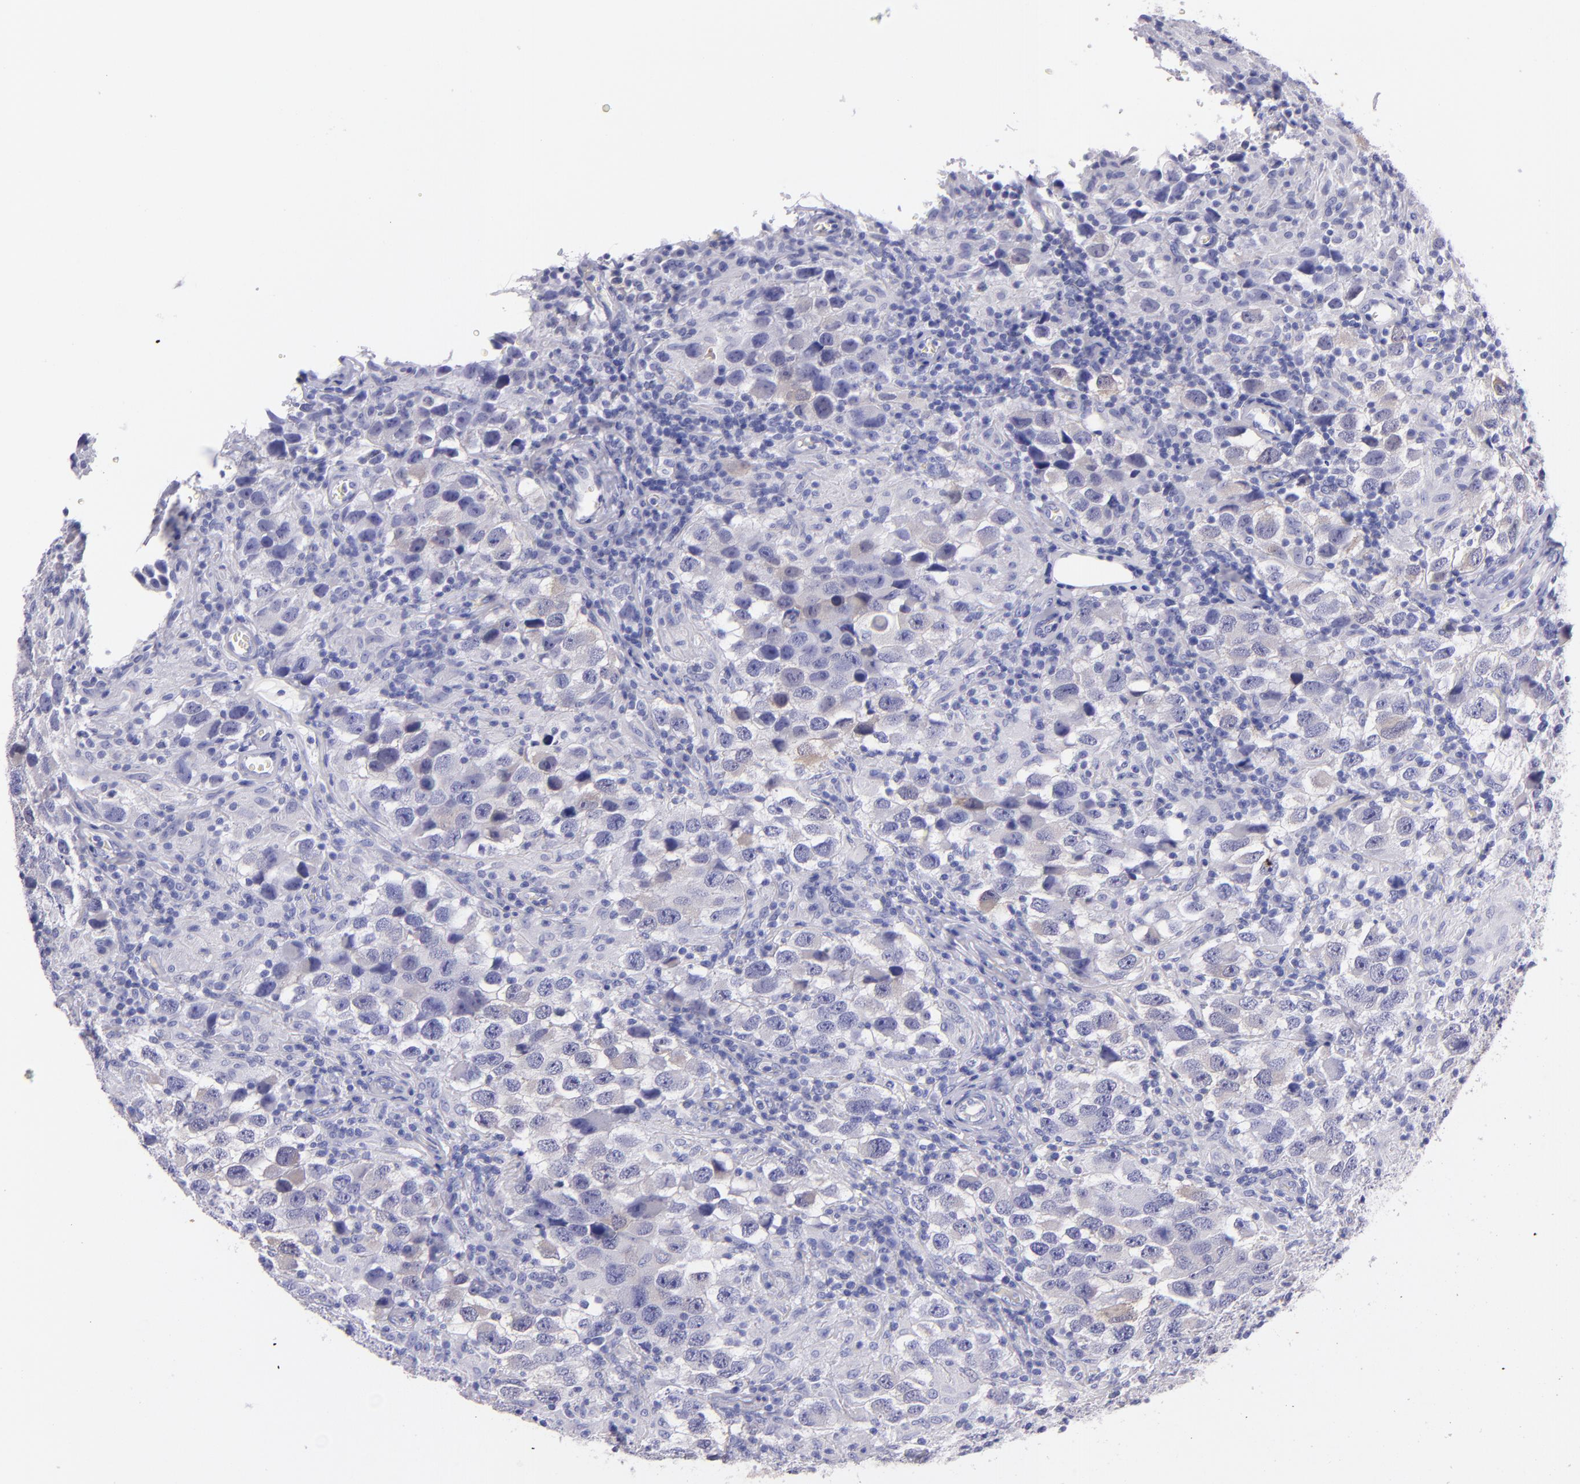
{"staining": {"intensity": "negative", "quantity": "none", "location": "none"}, "tissue": "testis cancer", "cell_type": "Tumor cells", "image_type": "cancer", "snomed": [{"axis": "morphology", "description": "Carcinoma, Embryonal, NOS"}, {"axis": "topography", "description": "Testis"}], "caption": "IHC image of neoplastic tissue: human embryonal carcinoma (testis) stained with DAB (3,3'-diaminobenzidine) demonstrates no significant protein expression in tumor cells. (DAB immunohistochemistry, high magnification).", "gene": "UCHL1", "patient": {"sex": "male", "age": 21}}